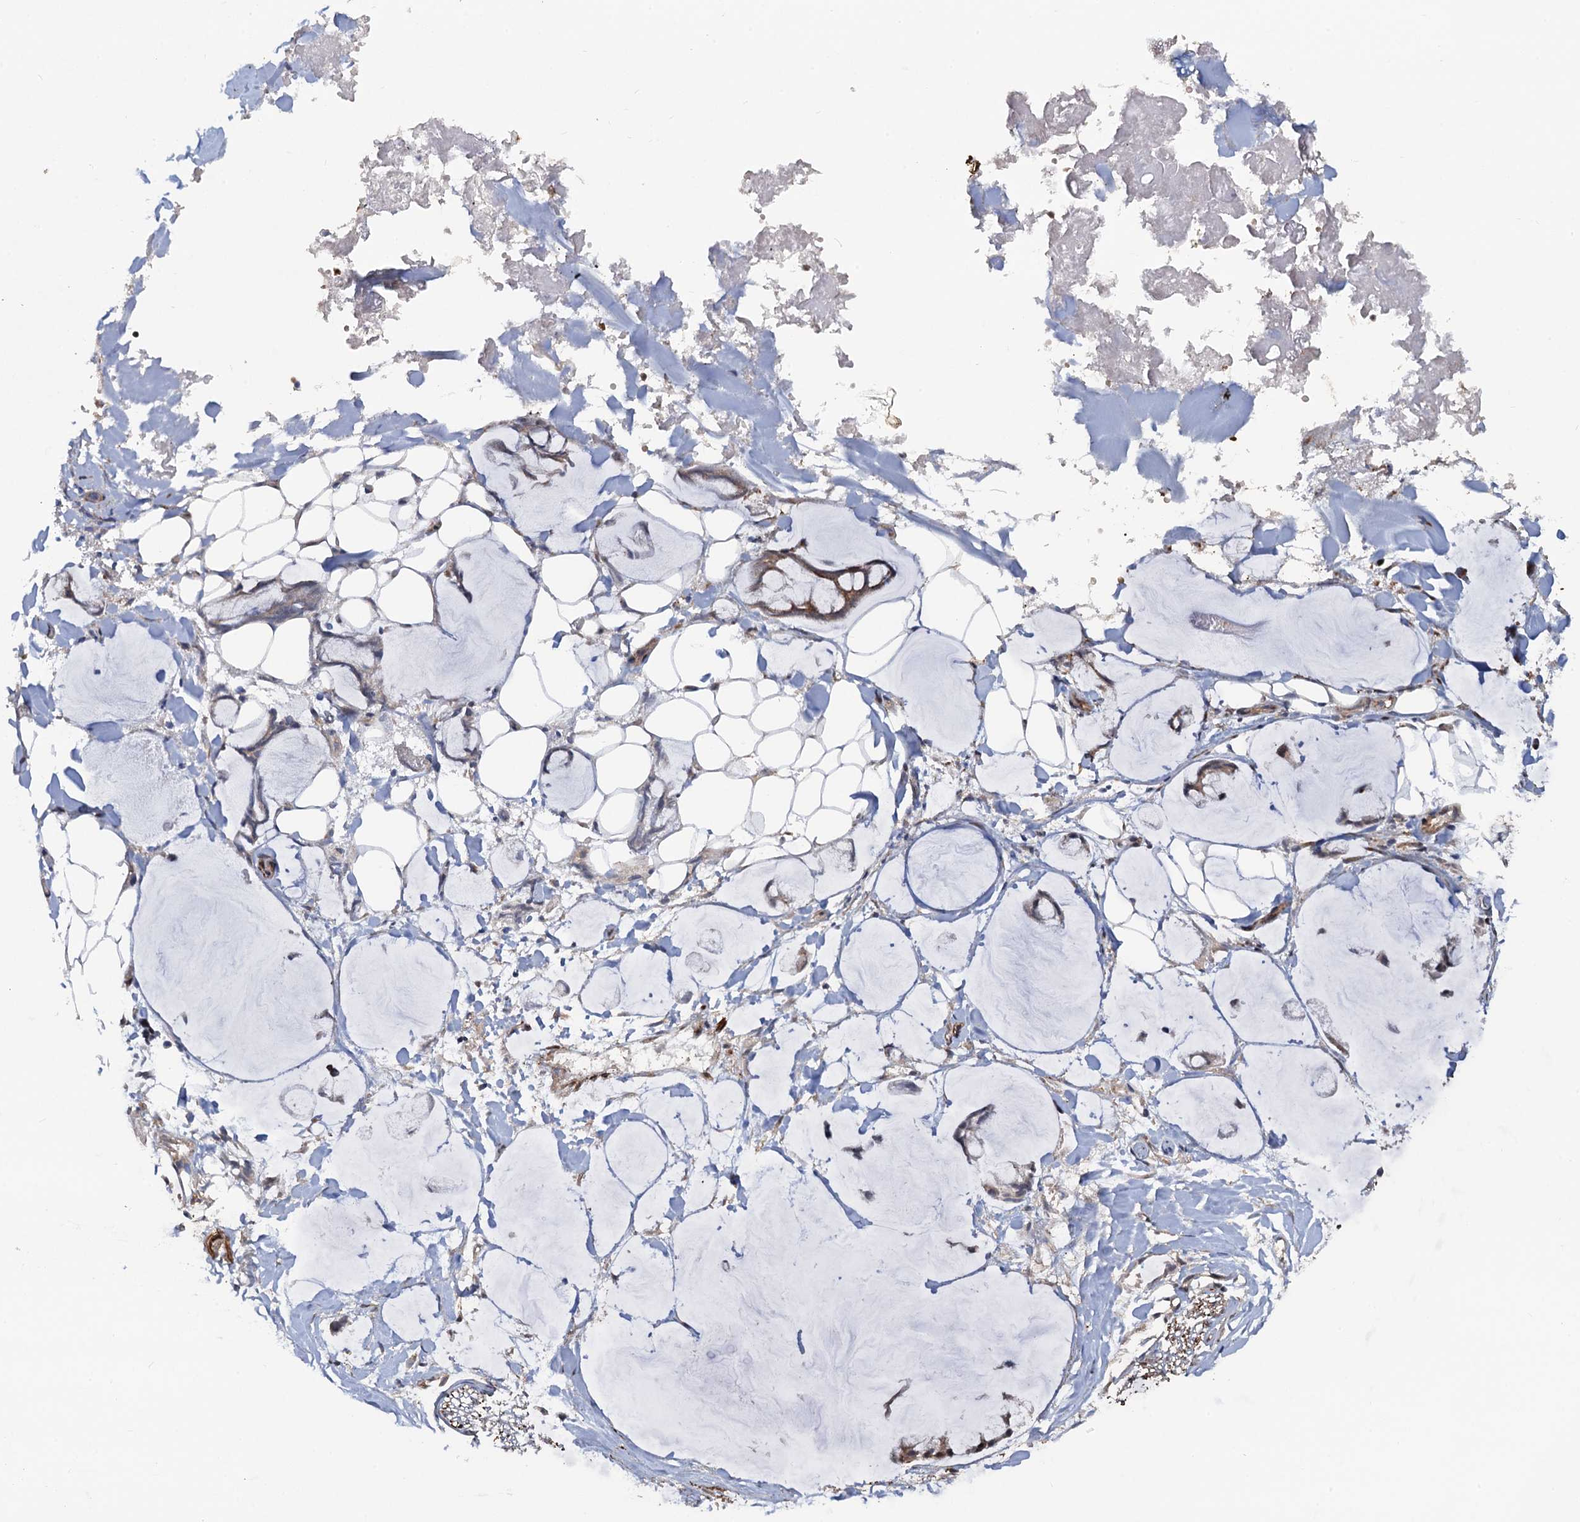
{"staining": {"intensity": "strong", "quantity": "25%-75%", "location": "cytoplasmic/membranous"}, "tissue": "adipose tissue", "cell_type": "Adipocytes", "image_type": "normal", "snomed": [{"axis": "morphology", "description": "Normal tissue, NOS"}, {"axis": "morphology", "description": "Adenocarcinoma, NOS"}, {"axis": "topography", "description": "Colon"}, {"axis": "topography", "description": "Peripheral nerve tissue"}], "caption": "IHC of benign adipose tissue demonstrates high levels of strong cytoplasmic/membranous positivity in approximately 25%-75% of adipocytes.", "gene": "SNRNP25", "patient": {"sex": "male", "age": 14}}